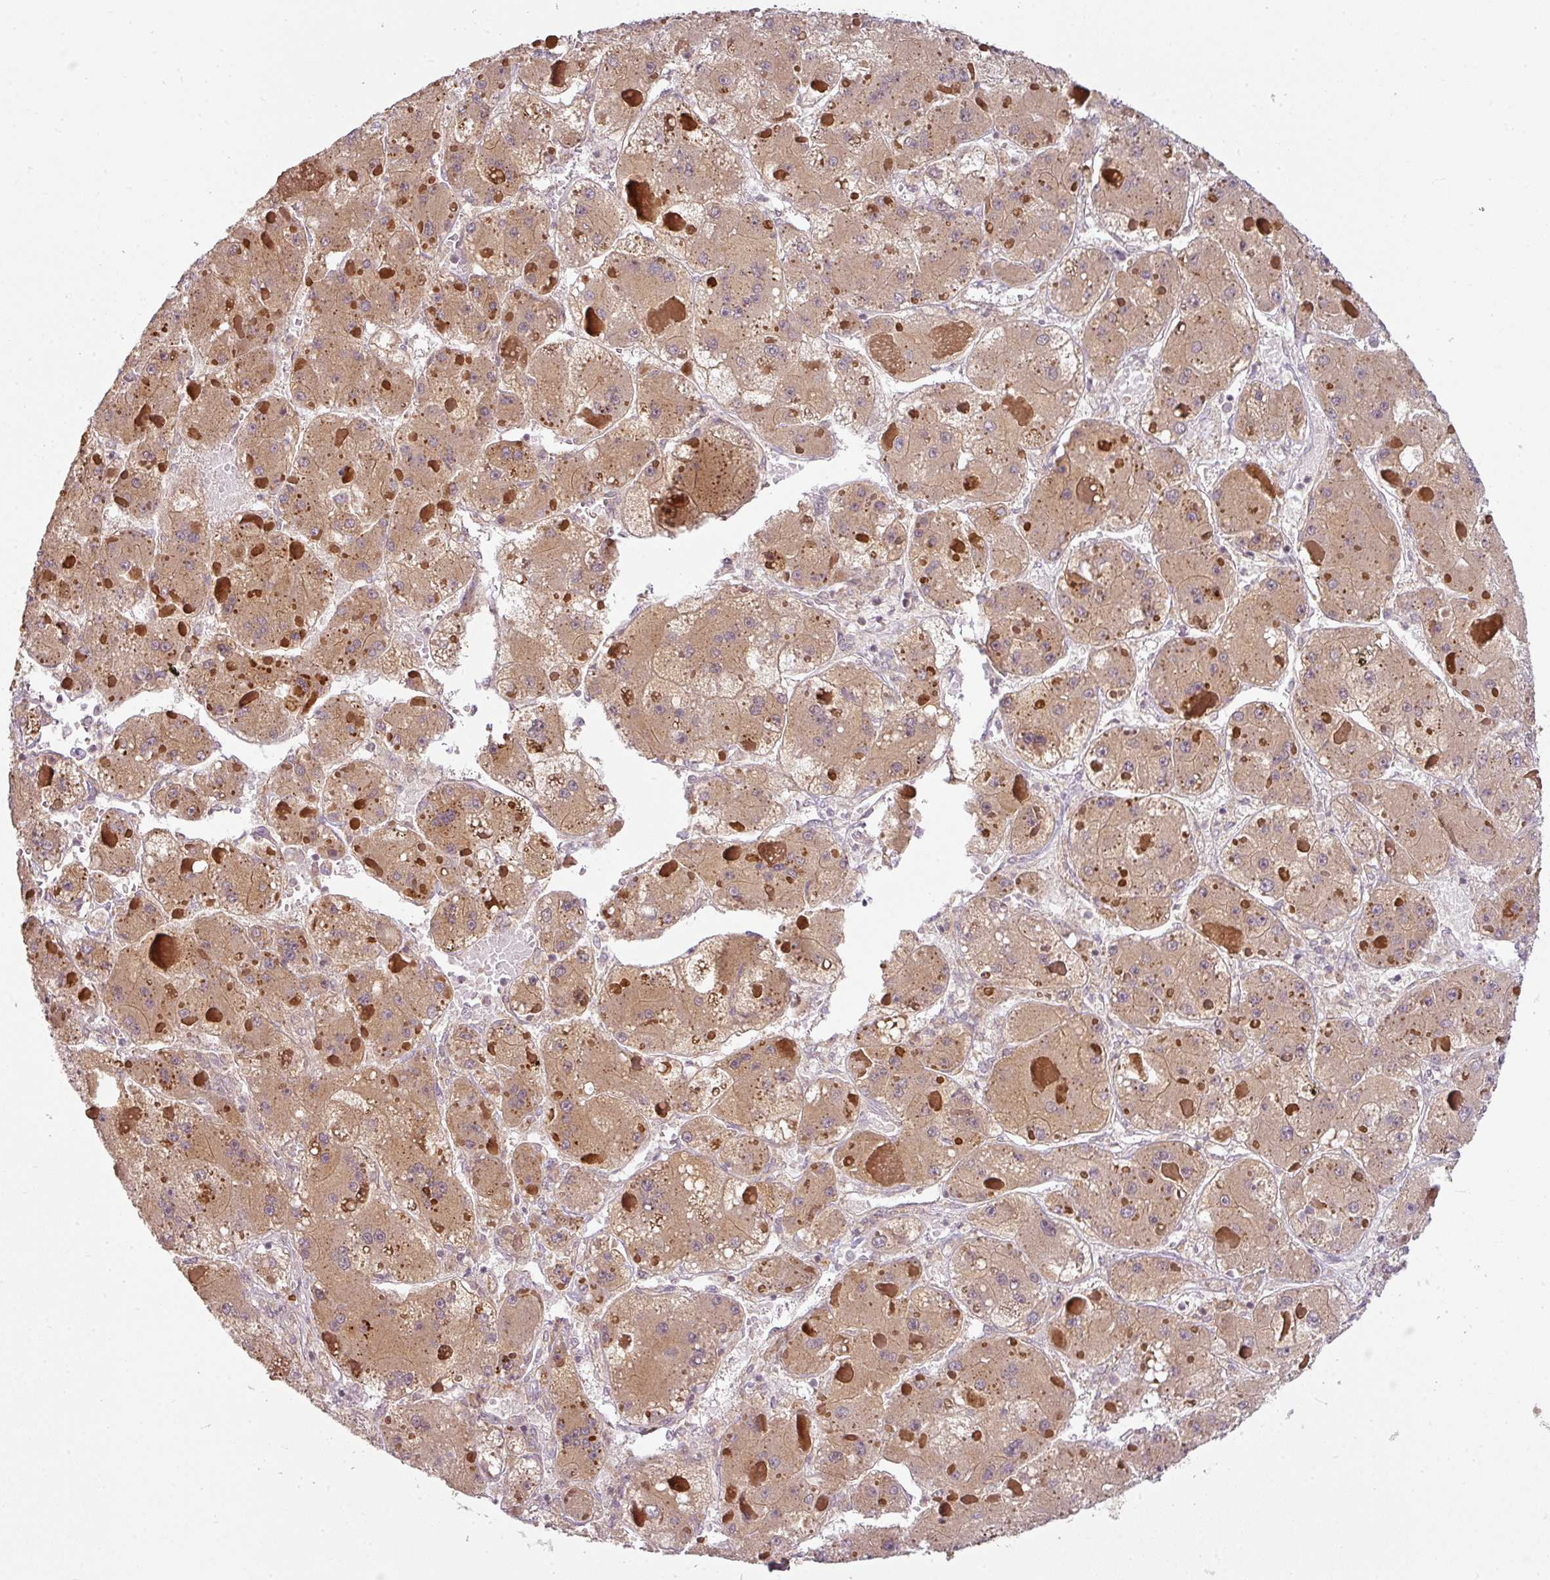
{"staining": {"intensity": "moderate", "quantity": ">75%", "location": "cytoplasmic/membranous"}, "tissue": "liver cancer", "cell_type": "Tumor cells", "image_type": "cancer", "snomed": [{"axis": "morphology", "description": "Carcinoma, Hepatocellular, NOS"}, {"axis": "topography", "description": "Liver"}], "caption": "Liver cancer (hepatocellular carcinoma) stained with DAB immunohistochemistry (IHC) displays medium levels of moderate cytoplasmic/membranous expression in about >75% of tumor cells.", "gene": "RNF31", "patient": {"sex": "female", "age": 73}}